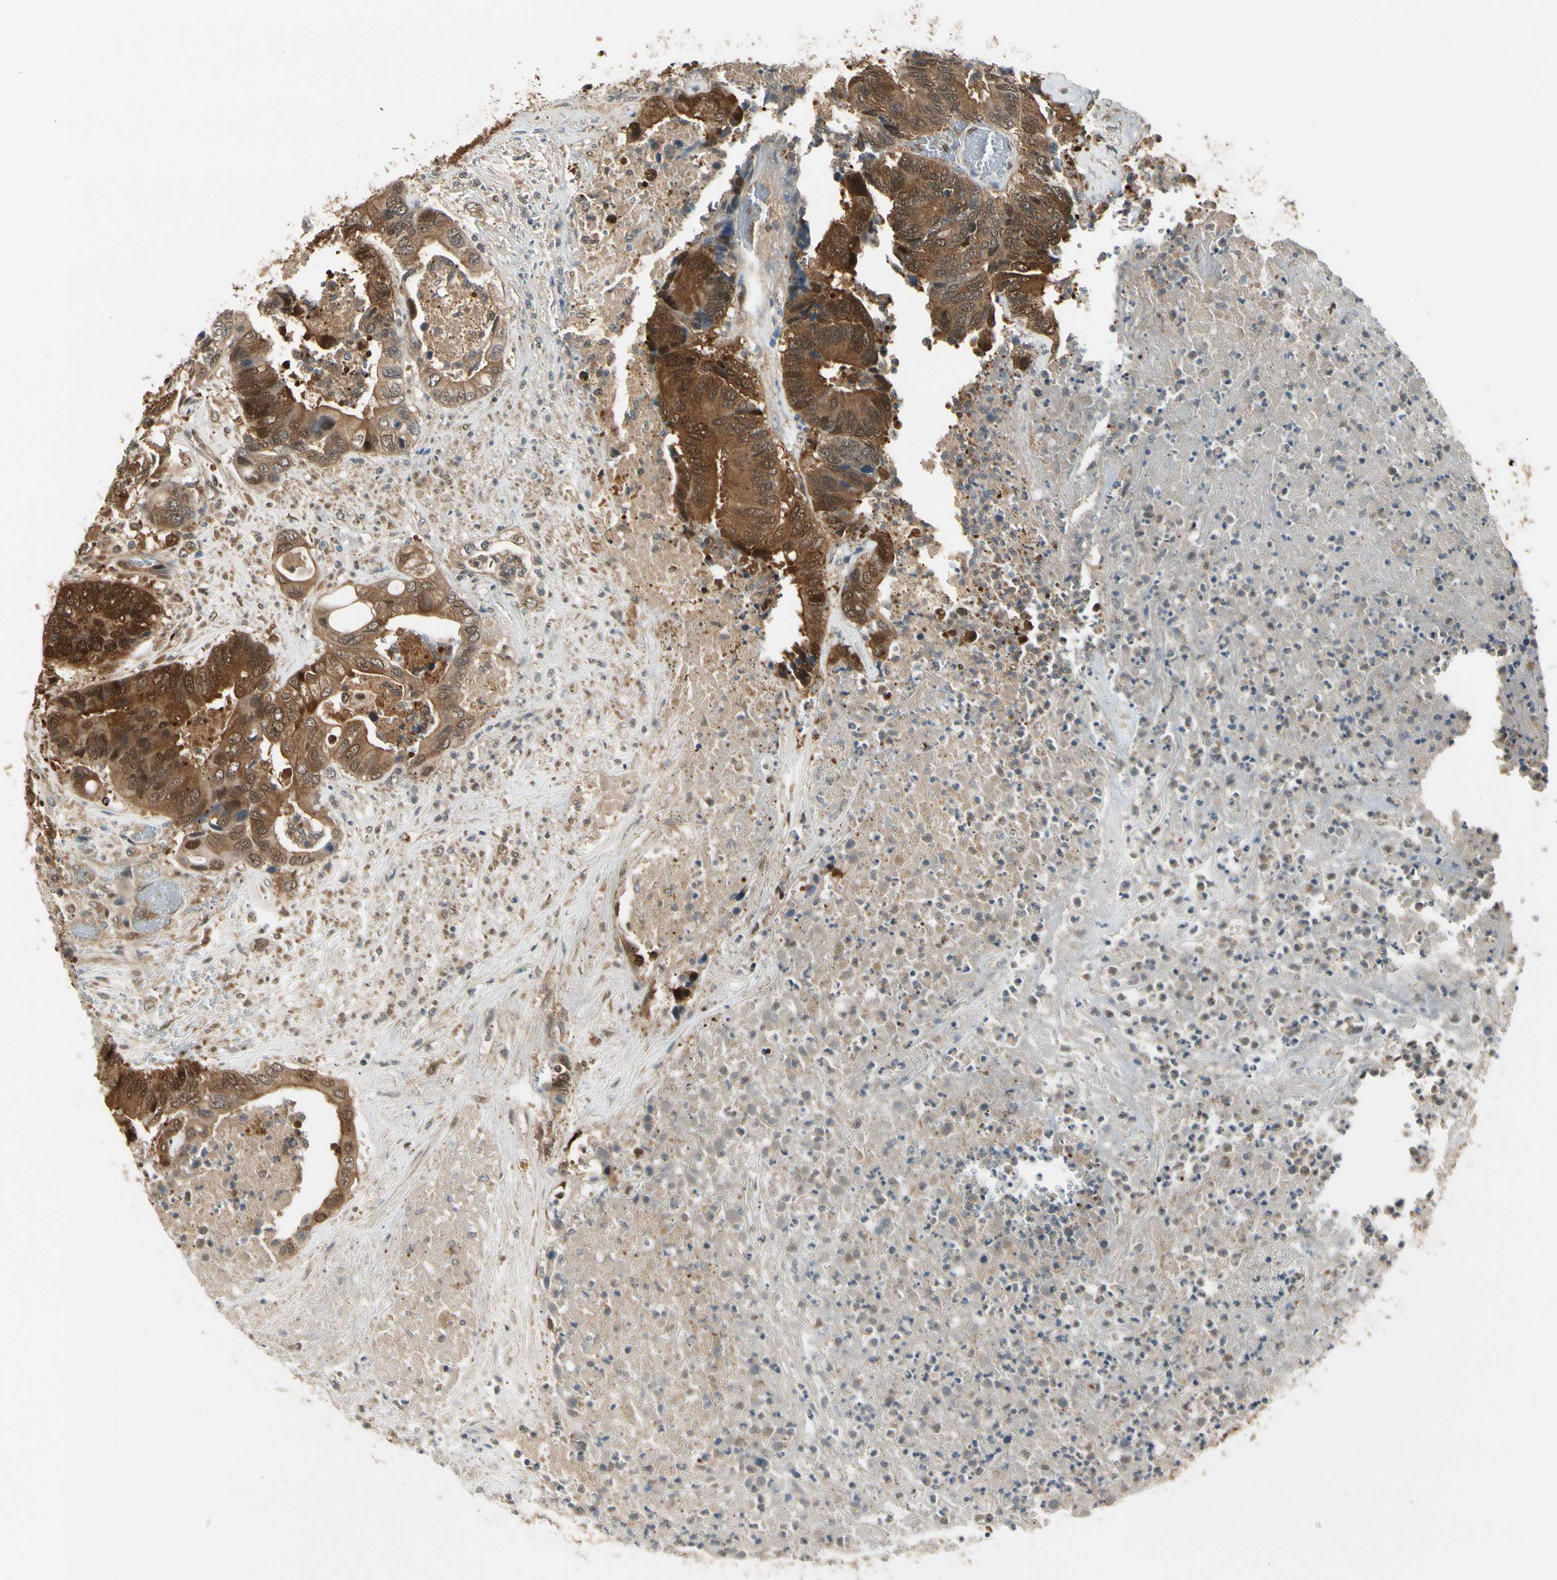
{"staining": {"intensity": "moderate", "quantity": ">75%", "location": "cytoplasmic/membranous,nuclear"}, "tissue": "colorectal cancer", "cell_type": "Tumor cells", "image_type": "cancer", "snomed": [{"axis": "morphology", "description": "Adenocarcinoma, NOS"}, {"axis": "topography", "description": "Rectum"}], "caption": "Protein staining by IHC displays moderate cytoplasmic/membranous and nuclear expression in about >75% of tumor cells in adenocarcinoma (colorectal).", "gene": "SERPINB6", "patient": {"sex": "male", "age": 55}}